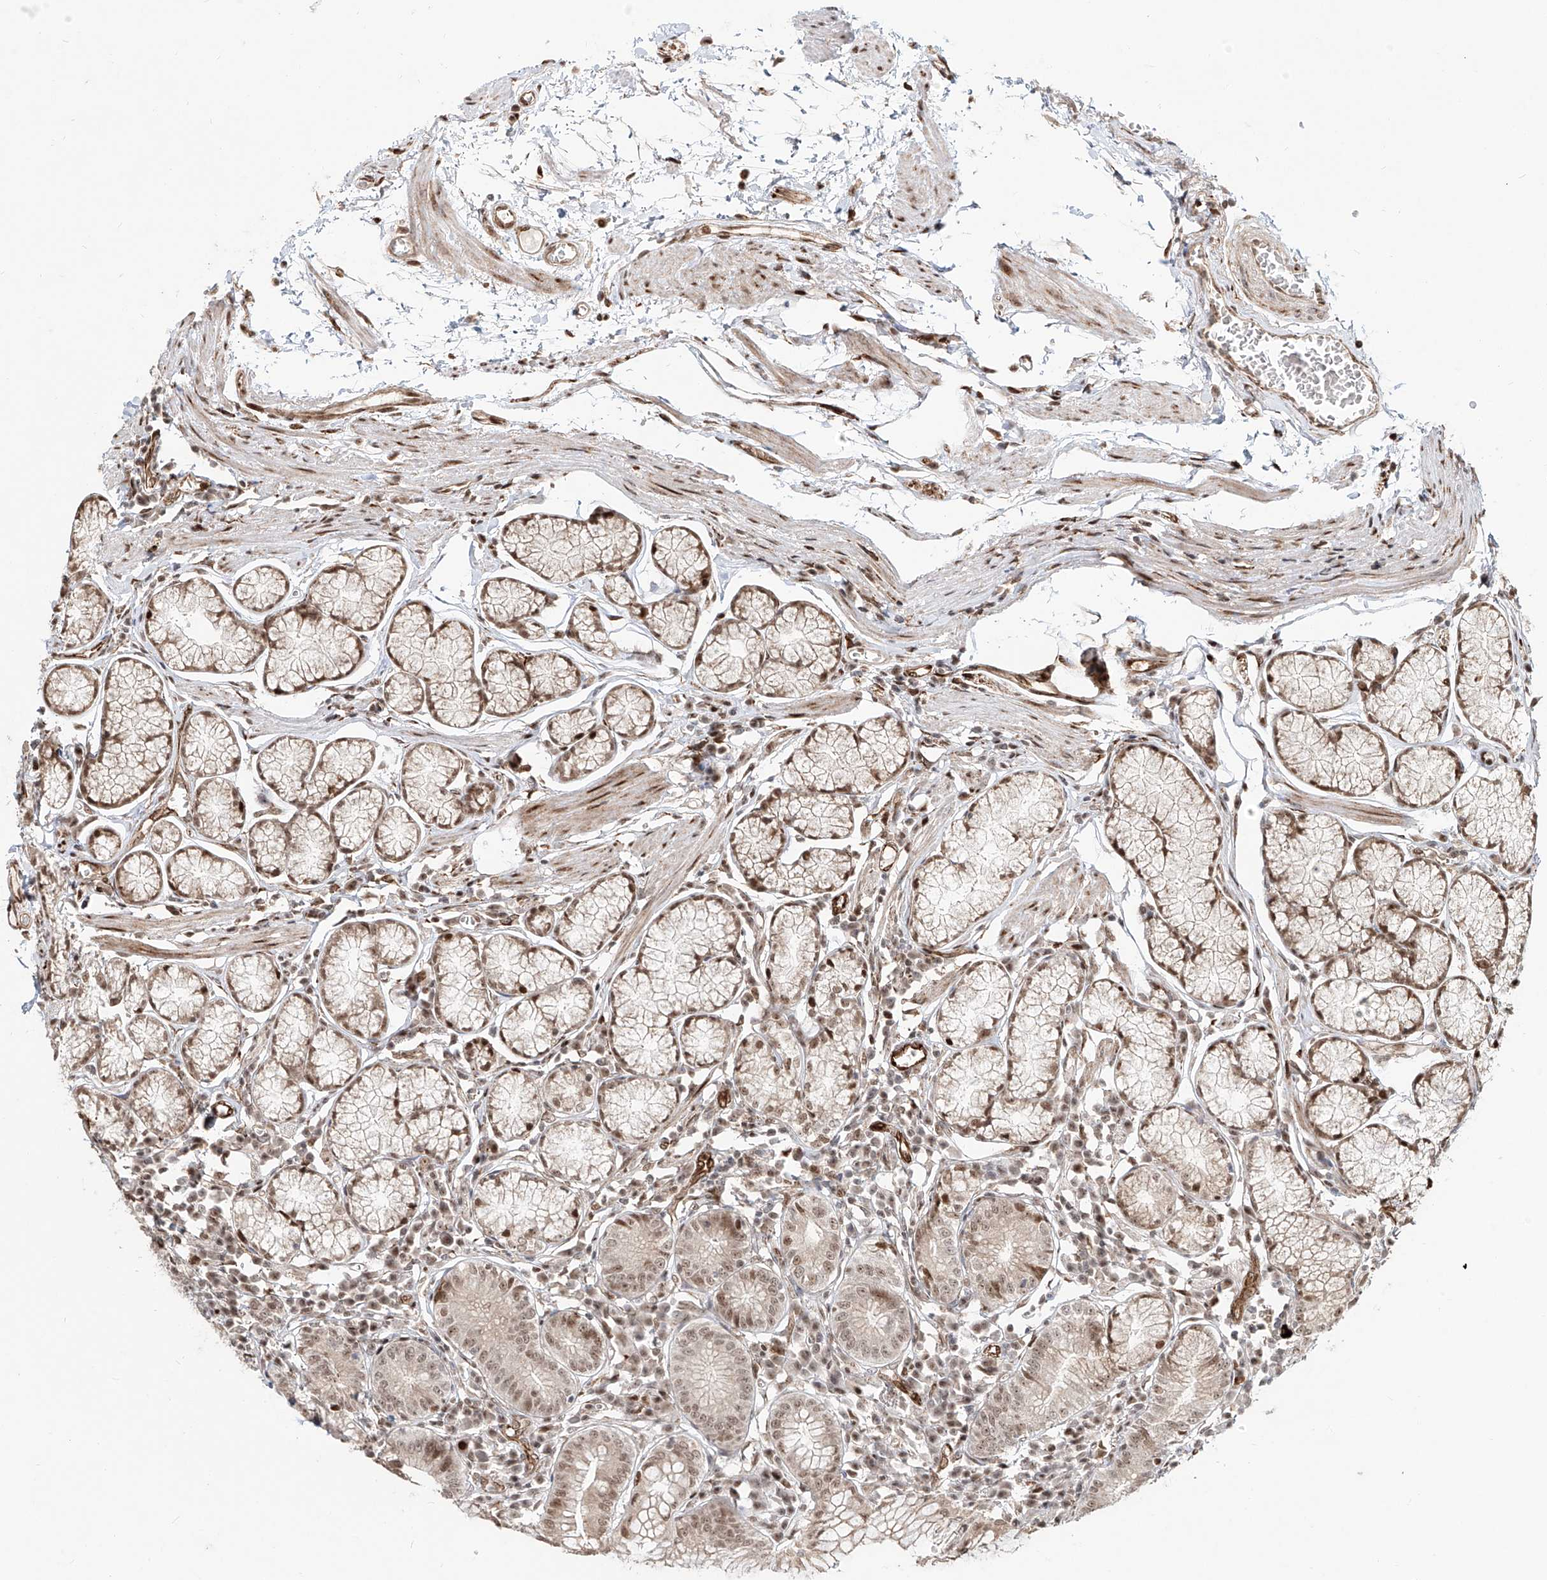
{"staining": {"intensity": "moderate", "quantity": "25%-75%", "location": "cytoplasmic/membranous,nuclear"}, "tissue": "stomach", "cell_type": "Glandular cells", "image_type": "normal", "snomed": [{"axis": "morphology", "description": "Normal tissue, NOS"}, {"axis": "topography", "description": "Stomach"}], "caption": "An immunohistochemistry image of unremarkable tissue is shown. Protein staining in brown labels moderate cytoplasmic/membranous,nuclear positivity in stomach within glandular cells.", "gene": "ZNF710", "patient": {"sex": "male", "age": 55}}